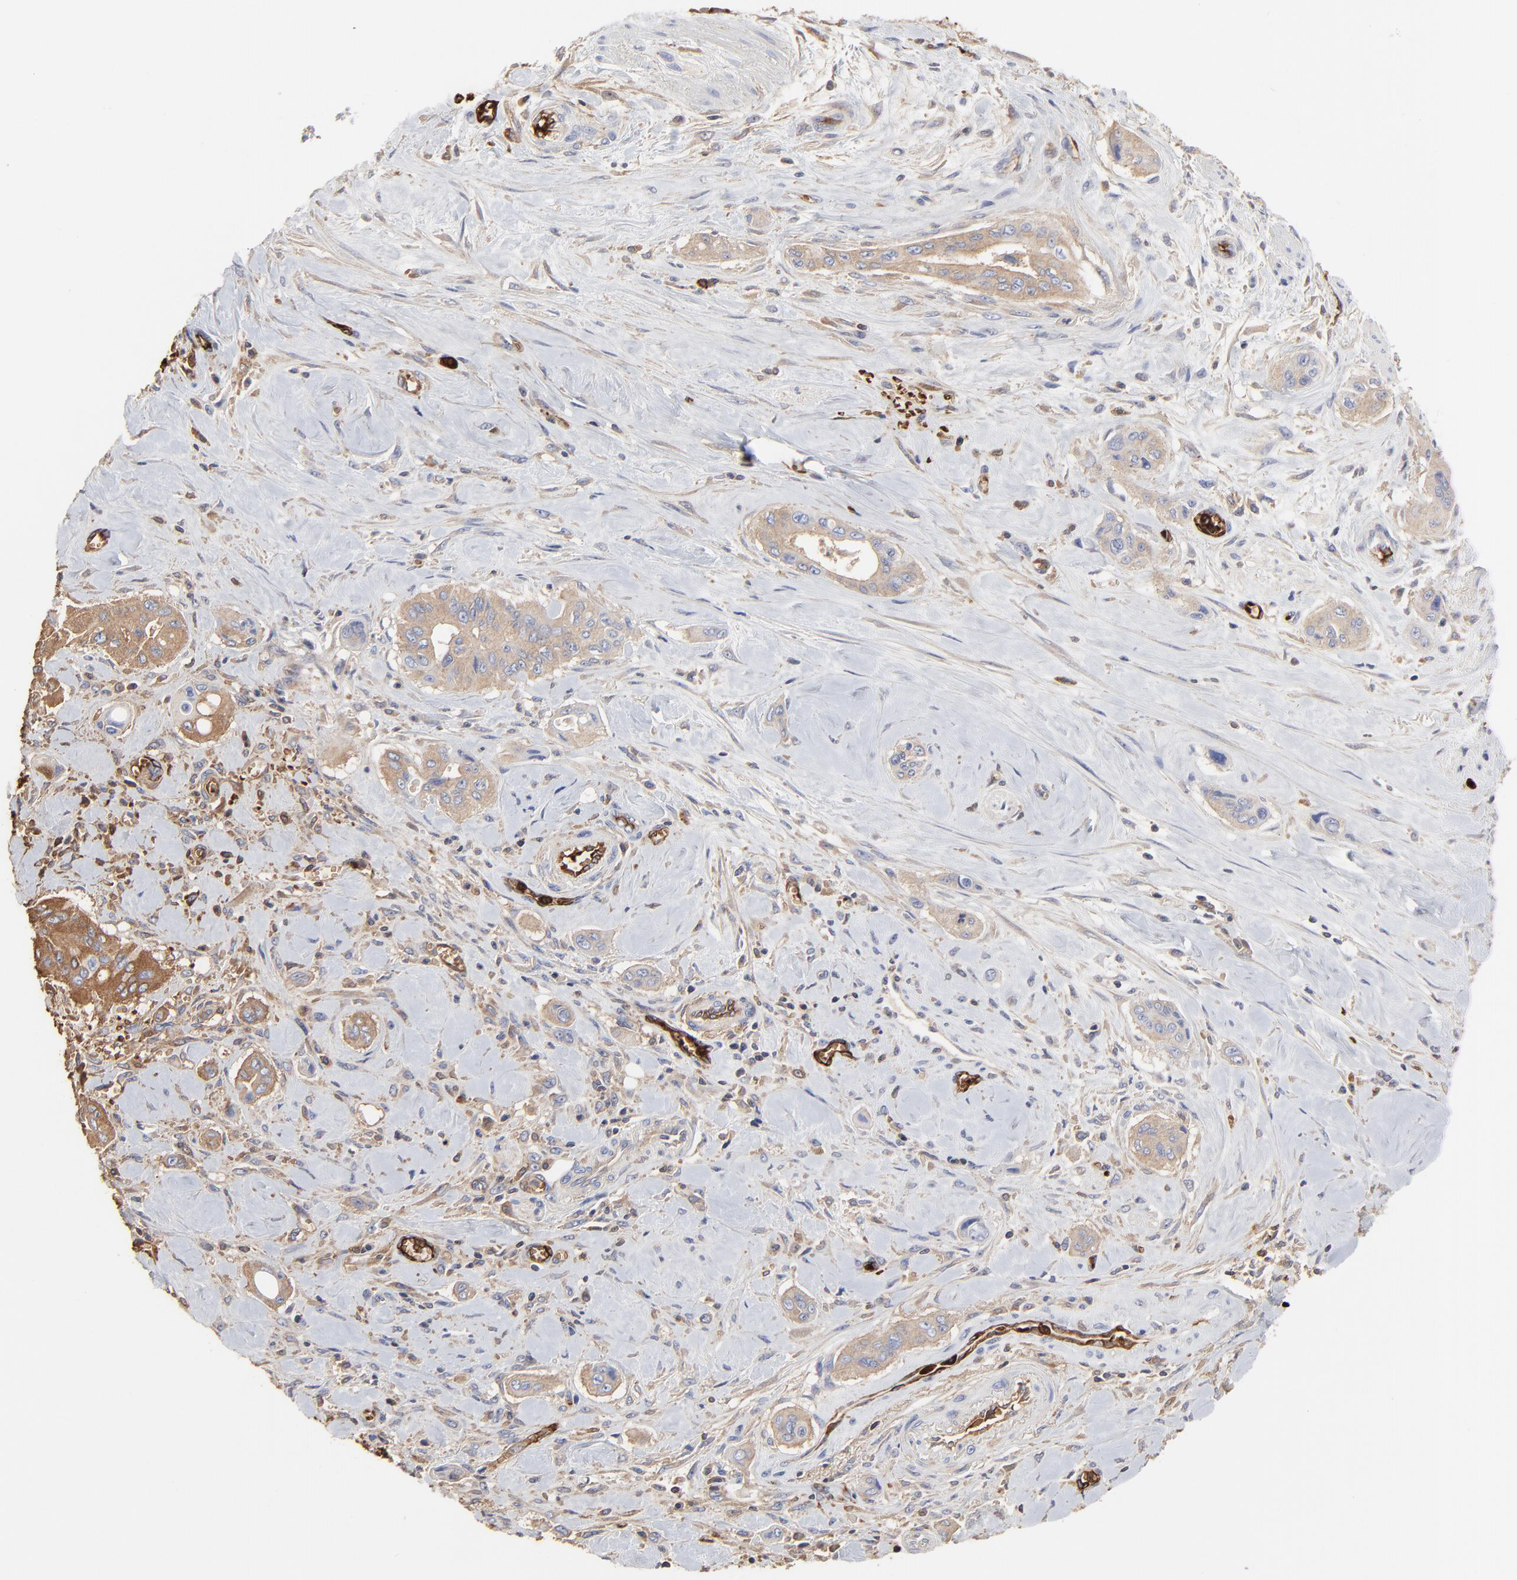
{"staining": {"intensity": "weak", "quantity": ">75%", "location": "cytoplasmic/membranous"}, "tissue": "pancreatic cancer", "cell_type": "Tumor cells", "image_type": "cancer", "snomed": [{"axis": "morphology", "description": "Adenocarcinoma, NOS"}, {"axis": "topography", "description": "Pancreas"}], "caption": "The histopathology image shows staining of adenocarcinoma (pancreatic), revealing weak cytoplasmic/membranous protein expression (brown color) within tumor cells. The protein is shown in brown color, while the nuclei are stained blue.", "gene": "PAG1", "patient": {"sex": "male", "age": 77}}